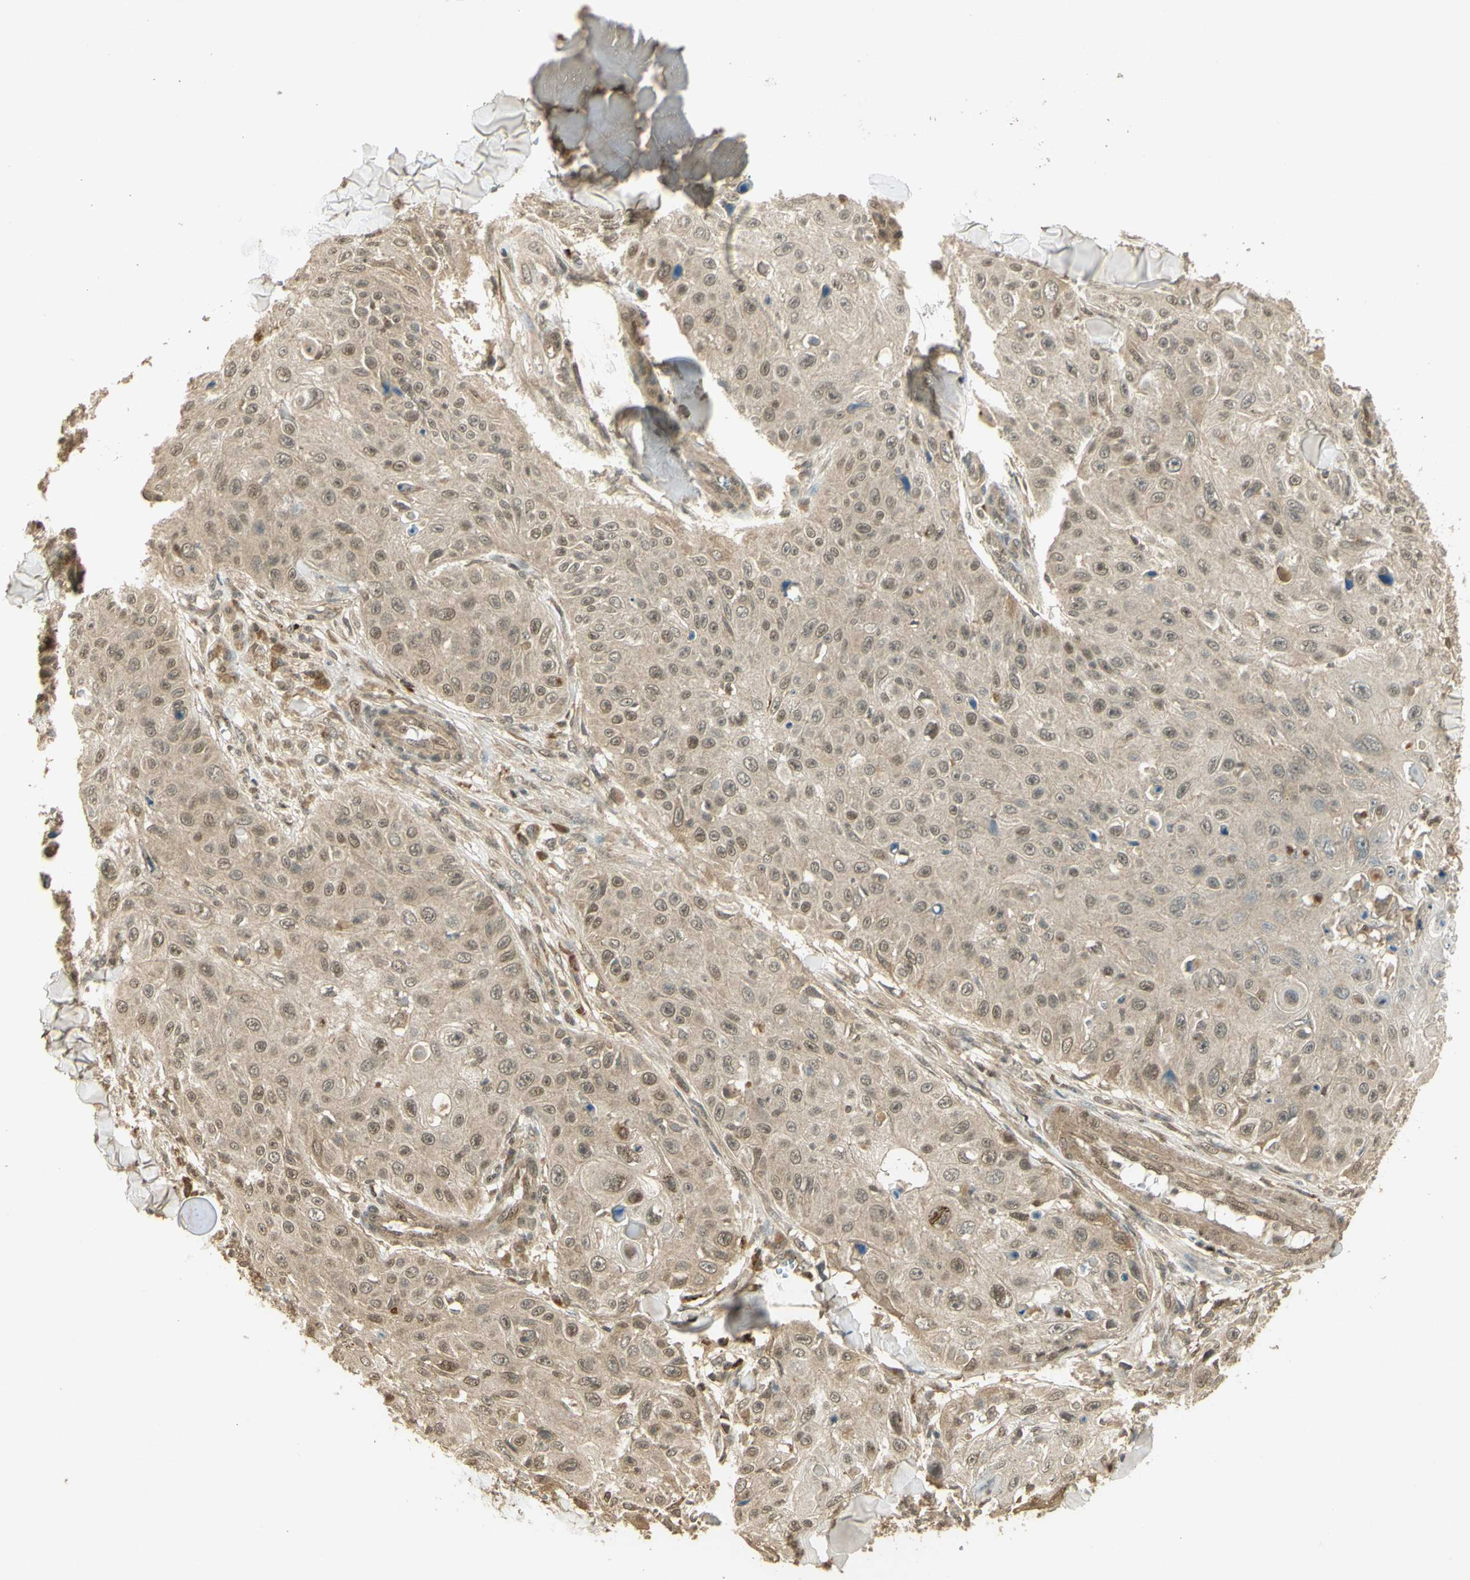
{"staining": {"intensity": "weak", "quantity": ">75%", "location": "cytoplasmic/membranous,nuclear"}, "tissue": "skin cancer", "cell_type": "Tumor cells", "image_type": "cancer", "snomed": [{"axis": "morphology", "description": "Squamous cell carcinoma, NOS"}, {"axis": "topography", "description": "Skin"}], "caption": "Human skin squamous cell carcinoma stained for a protein (brown) displays weak cytoplasmic/membranous and nuclear positive positivity in approximately >75% of tumor cells.", "gene": "GMEB2", "patient": {"sex": "male", "age": 86}}